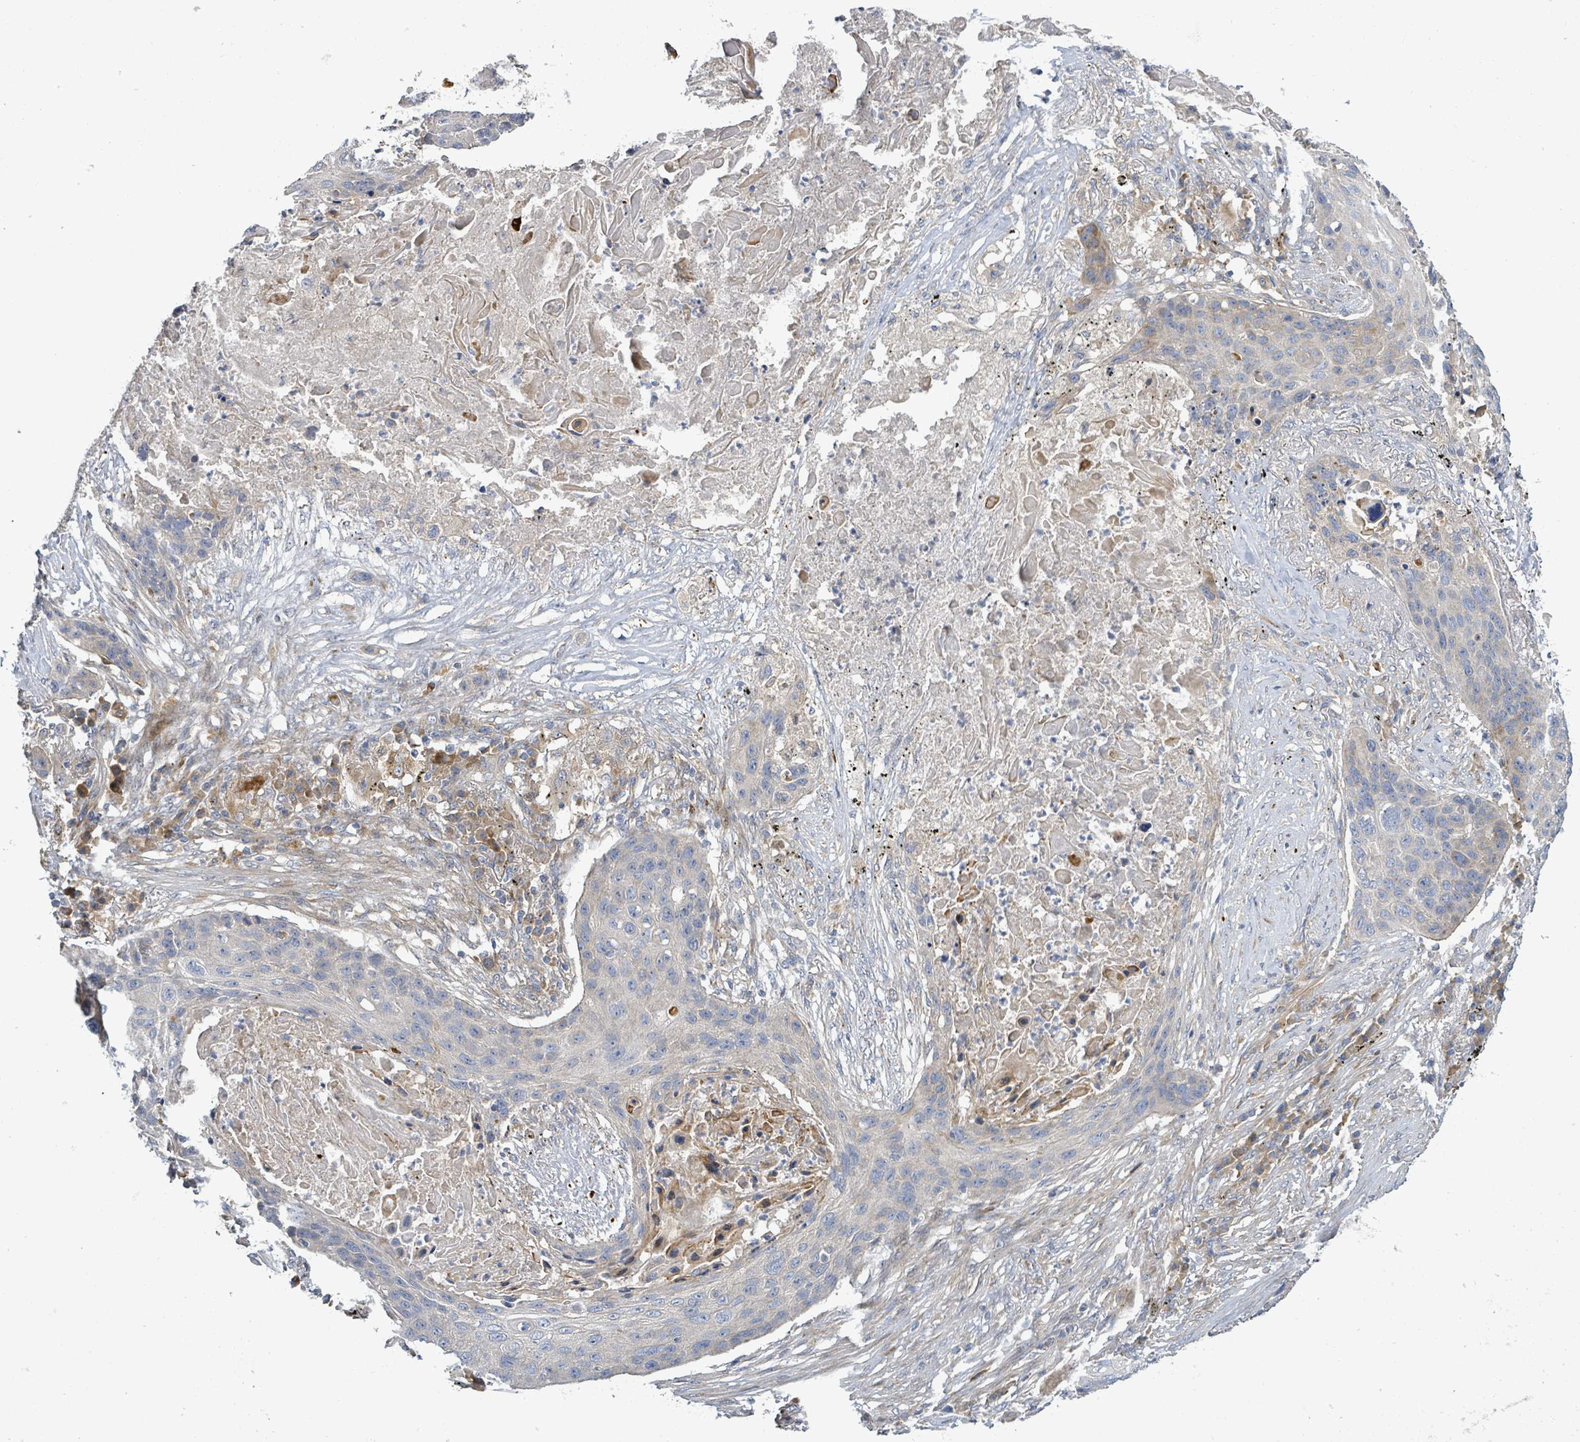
{"staining": {"intensity": "moderate", "quantity": "<25%", "location": "cytoplasmic/membranous"}, "tissue": "lung cancer", "cell_type": "Tumor cells", "image_type": "cancer", "snomed": [{"axis": "morphology", "description": "Squamous cell carcinoma, NOS"}, {"axis": "topography", "description": "Lung"}], "caption": "Immunohistochemistry (IHC) (DAB (3,3'-diaminobenzidine)) staining of lung squamous cell carcinoma exhibits moderate cytoplasmic/membranous protein expression in about <25% of tumor cells.", "gene": "CFAP210", "patient": {"sex": "female", "age": 63}}